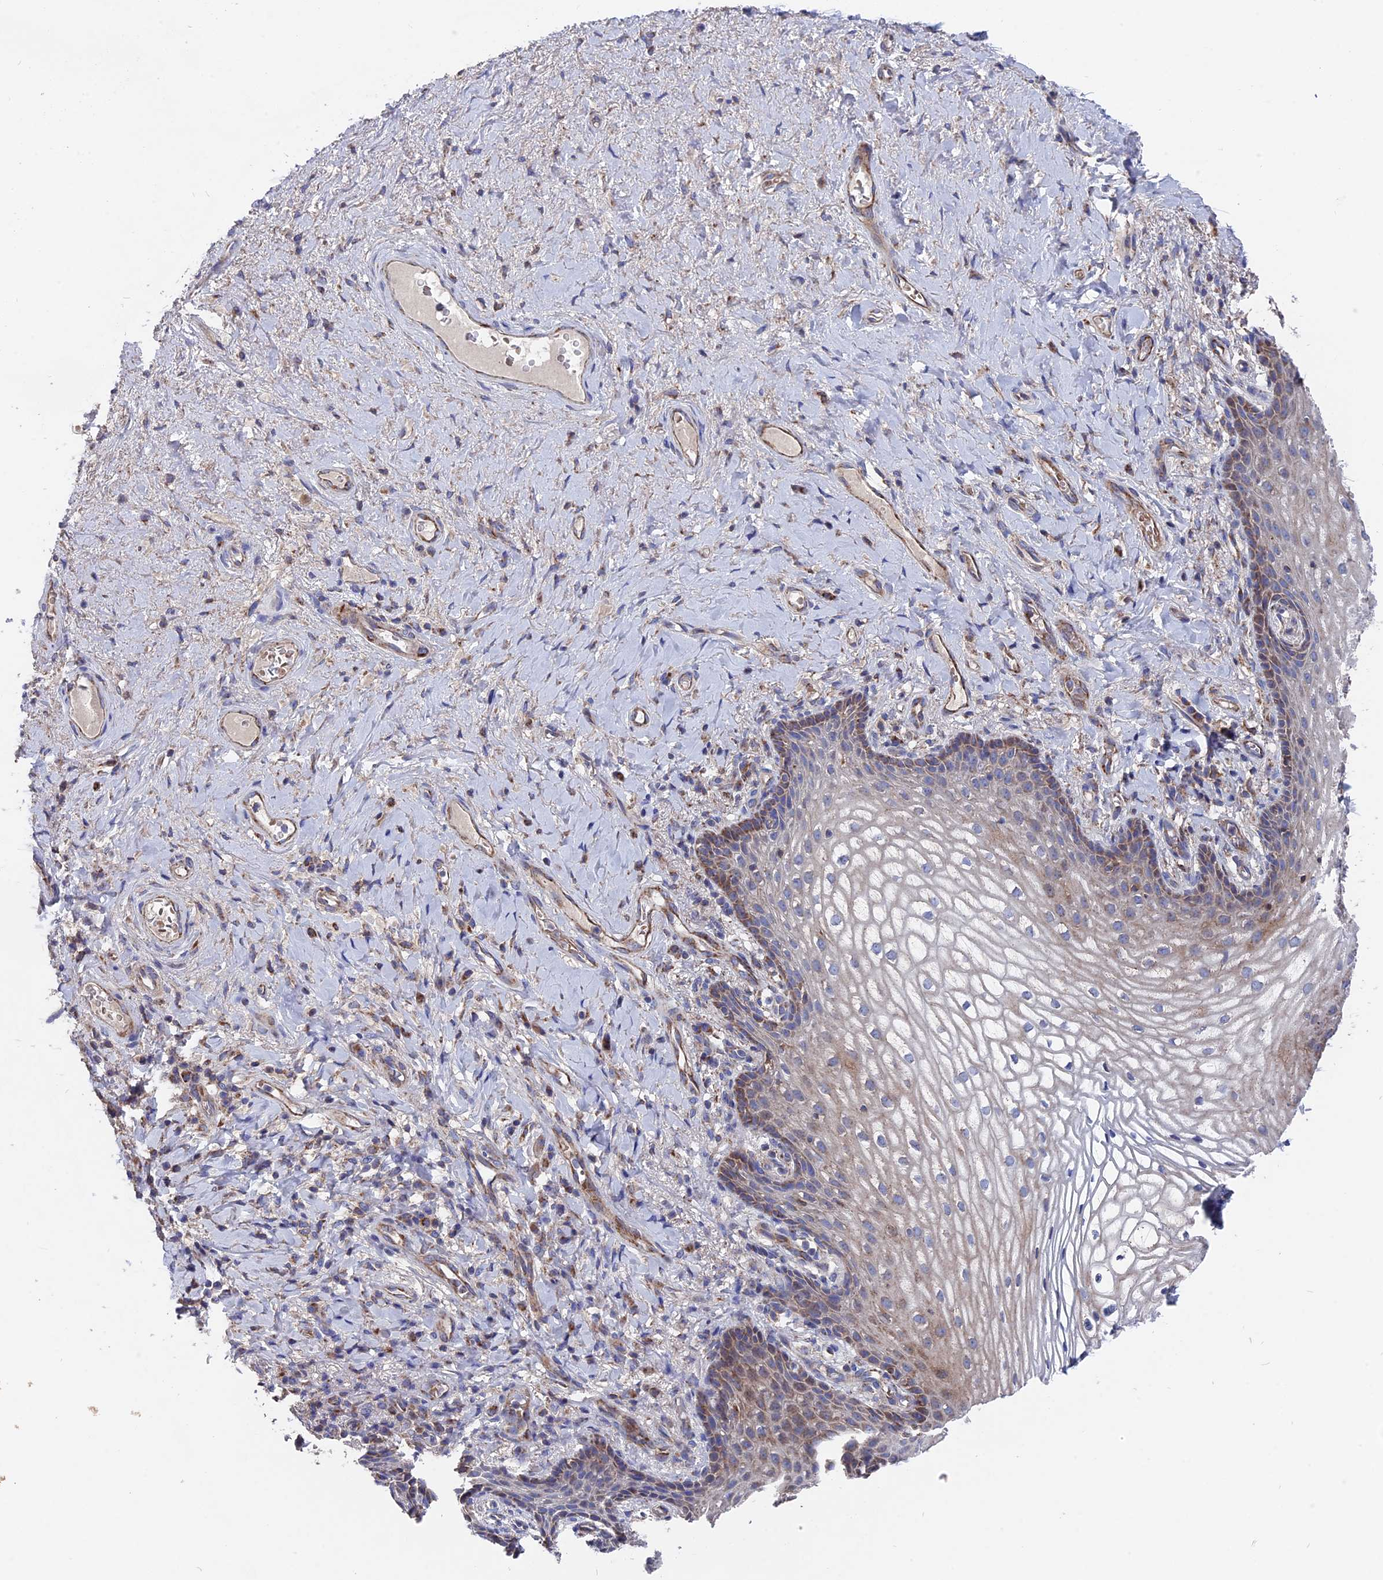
{"staining": {"intensity": "moderate", "quantity": "25%-75%", "location": "cytoplasmic/membranous"}, "tissue": "vagina", "cell_type": "Squamous epithelial cells", "image_type": "normal", "snomed": [{"axis": "morphology", "description": "Normal tissue, NOS"}, {"axis": "topography", "description": "Vagina"}], "caption": "Protein expression by immunohistochemistry (IHC) exhibits moderate cytoplasmic/membranous staining in approximately 25%-75% of squamous epithelial cells in unremarkable vagina.", "gene": "TGFA", "patient": {"sex": "female", "age": 60}}